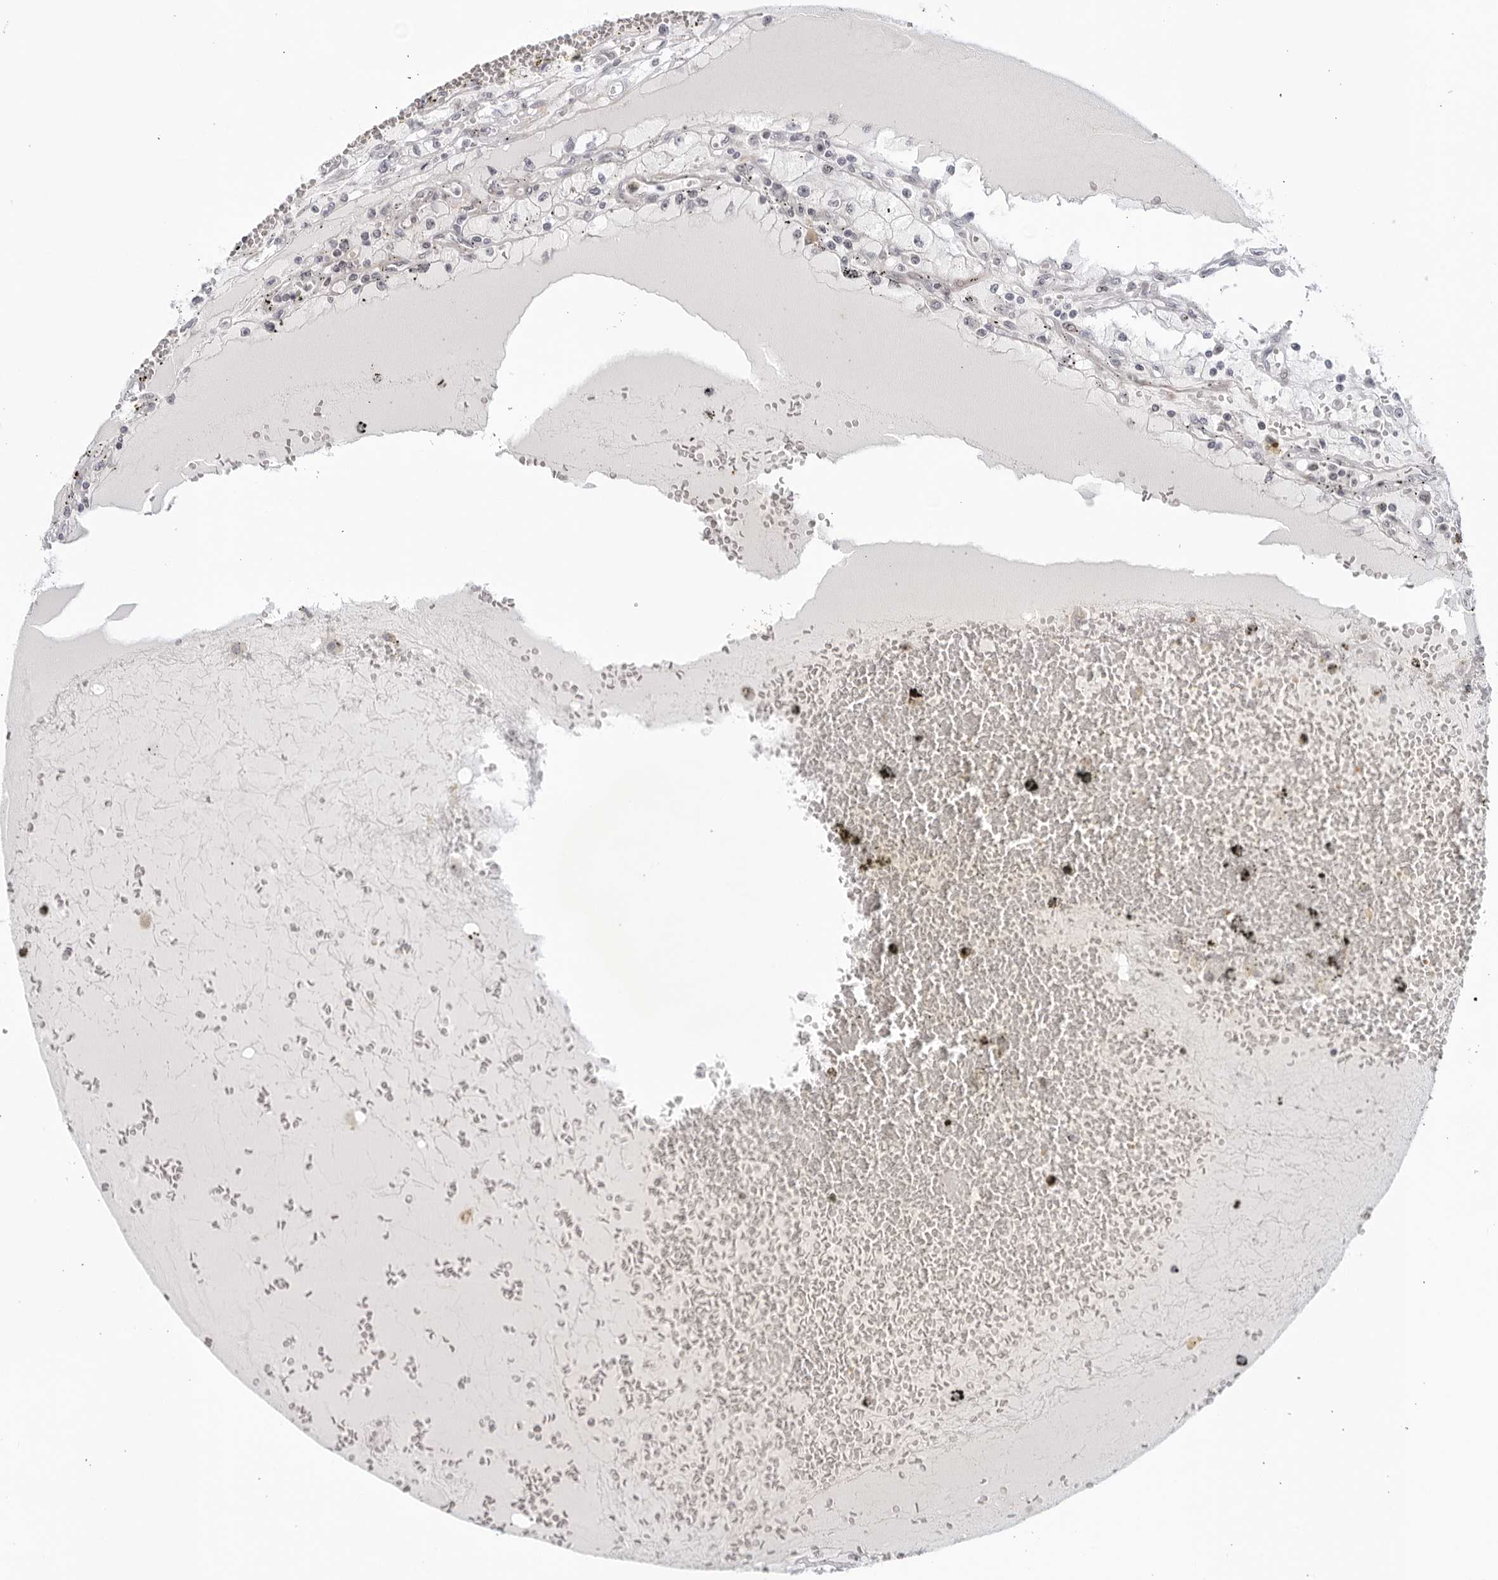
{"staining": {"intensity": "negative", "quantity": "none", "location": "none"}, "tissue": "renal cancer", "cell_type": "Tumor cells", "image_type": "cancer", "snomed": [{"axis": "morphology", "description": "Adenocarcinoma, NOS"}, {"axis": "topography", "description": "Kidney"}], "caption": "Tumor cells are negative for protein expression in human renal cancer. Nuclei are stained in blue.", "gene": "WDTC1", "patient": {"sex": "male", "age": 56}}